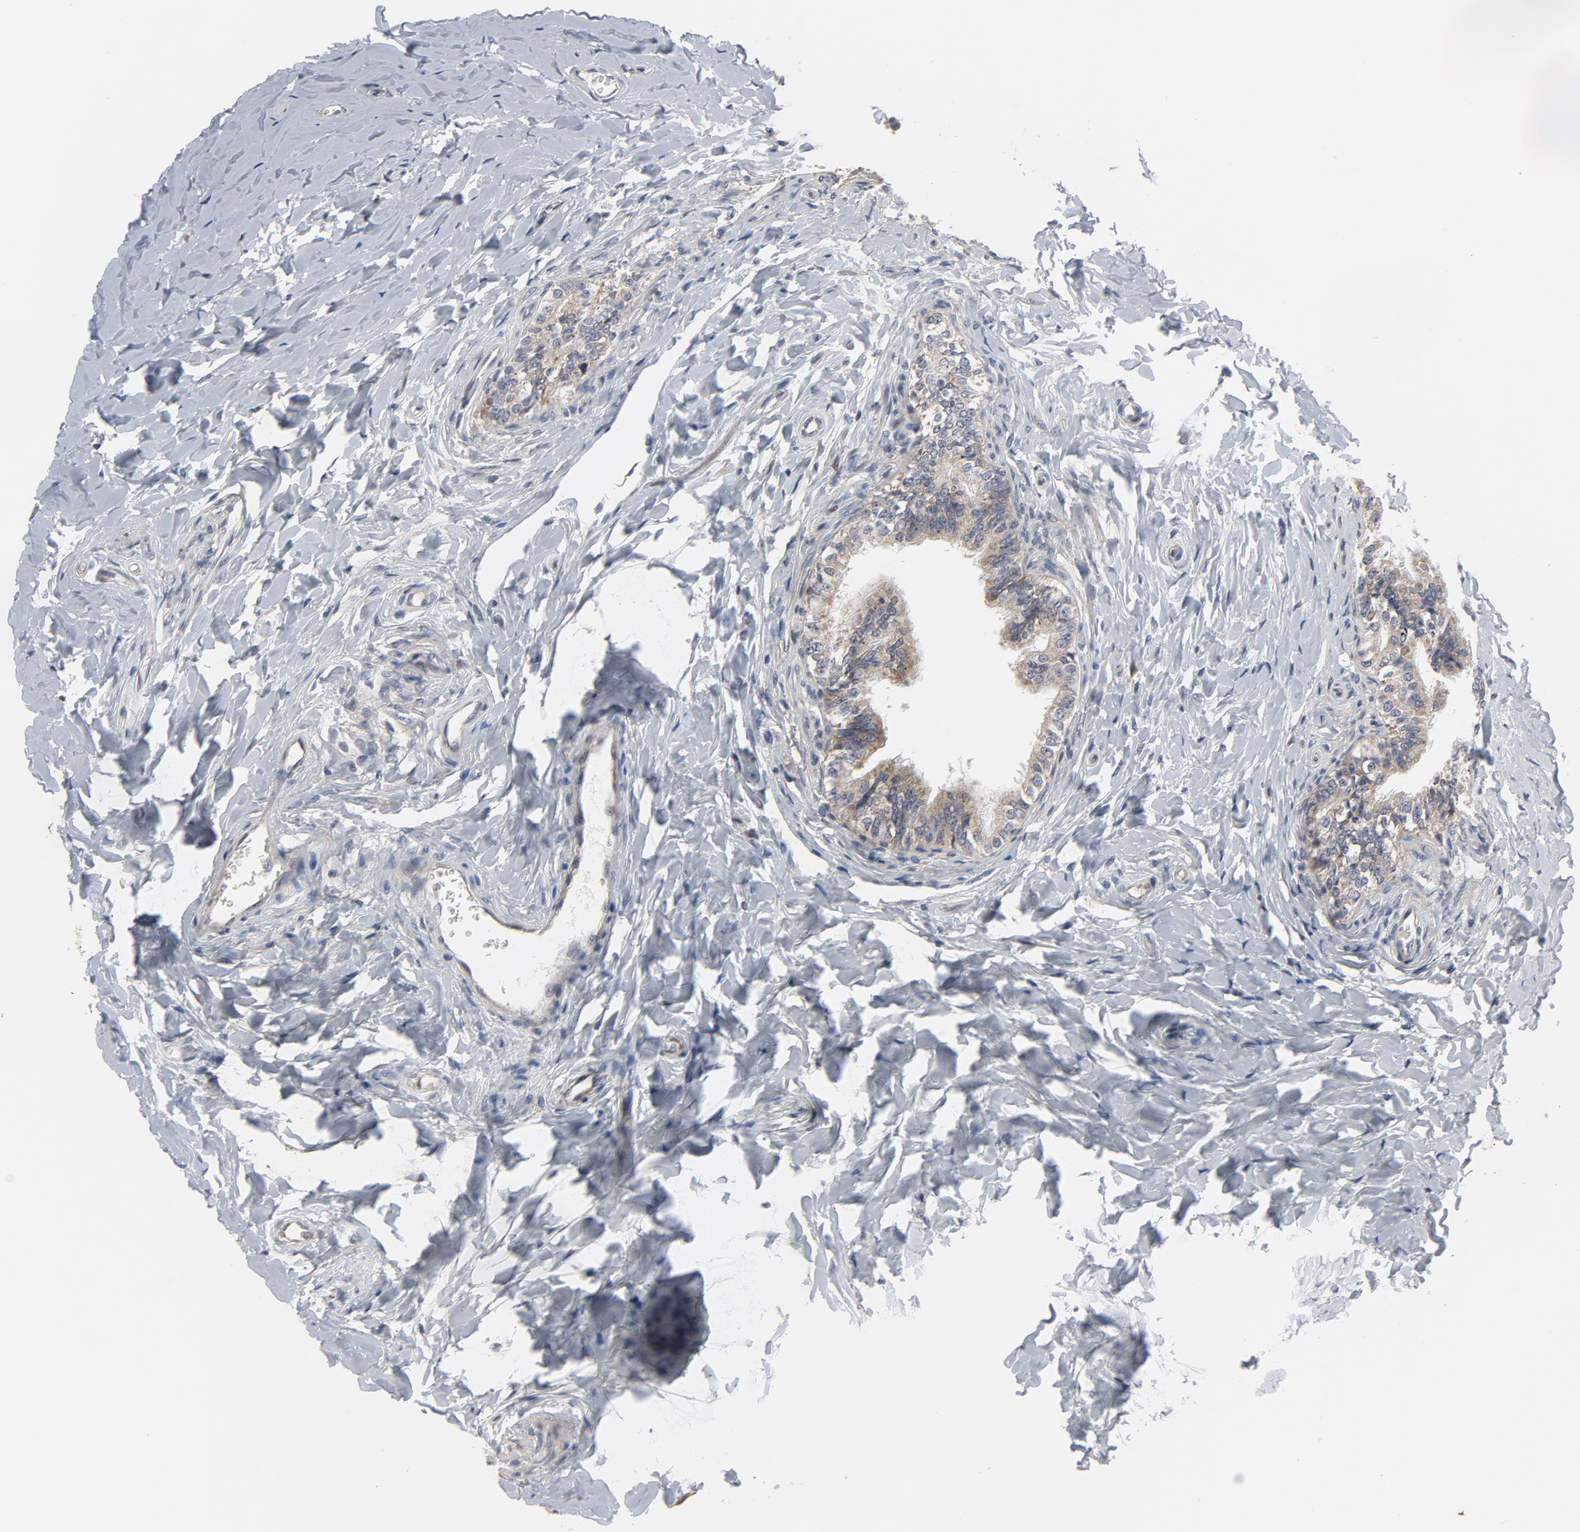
{"staining": {"intensity": "strong", "quantity": ">75%", "location": "cytoplasmic/membranous"}, "tissue": "epididymis", "cell_type": "Glandular cells", "image_type": "normal", "snomed": [{"axis": "morphology", "description": "Normal tissue, NOS"}, {"axis": "topography", "description": "Soft tissue"}, {"axis": "topography", "description": "Epididymis"}], "caption": "Human epididymis stained with a brown dye exhibits strong cytoplasmic/membranous positive staining in approximately >75% of glandular cells.", "gene": "PPP1R1B", "patient": {"sex": "male", "age": 26}}